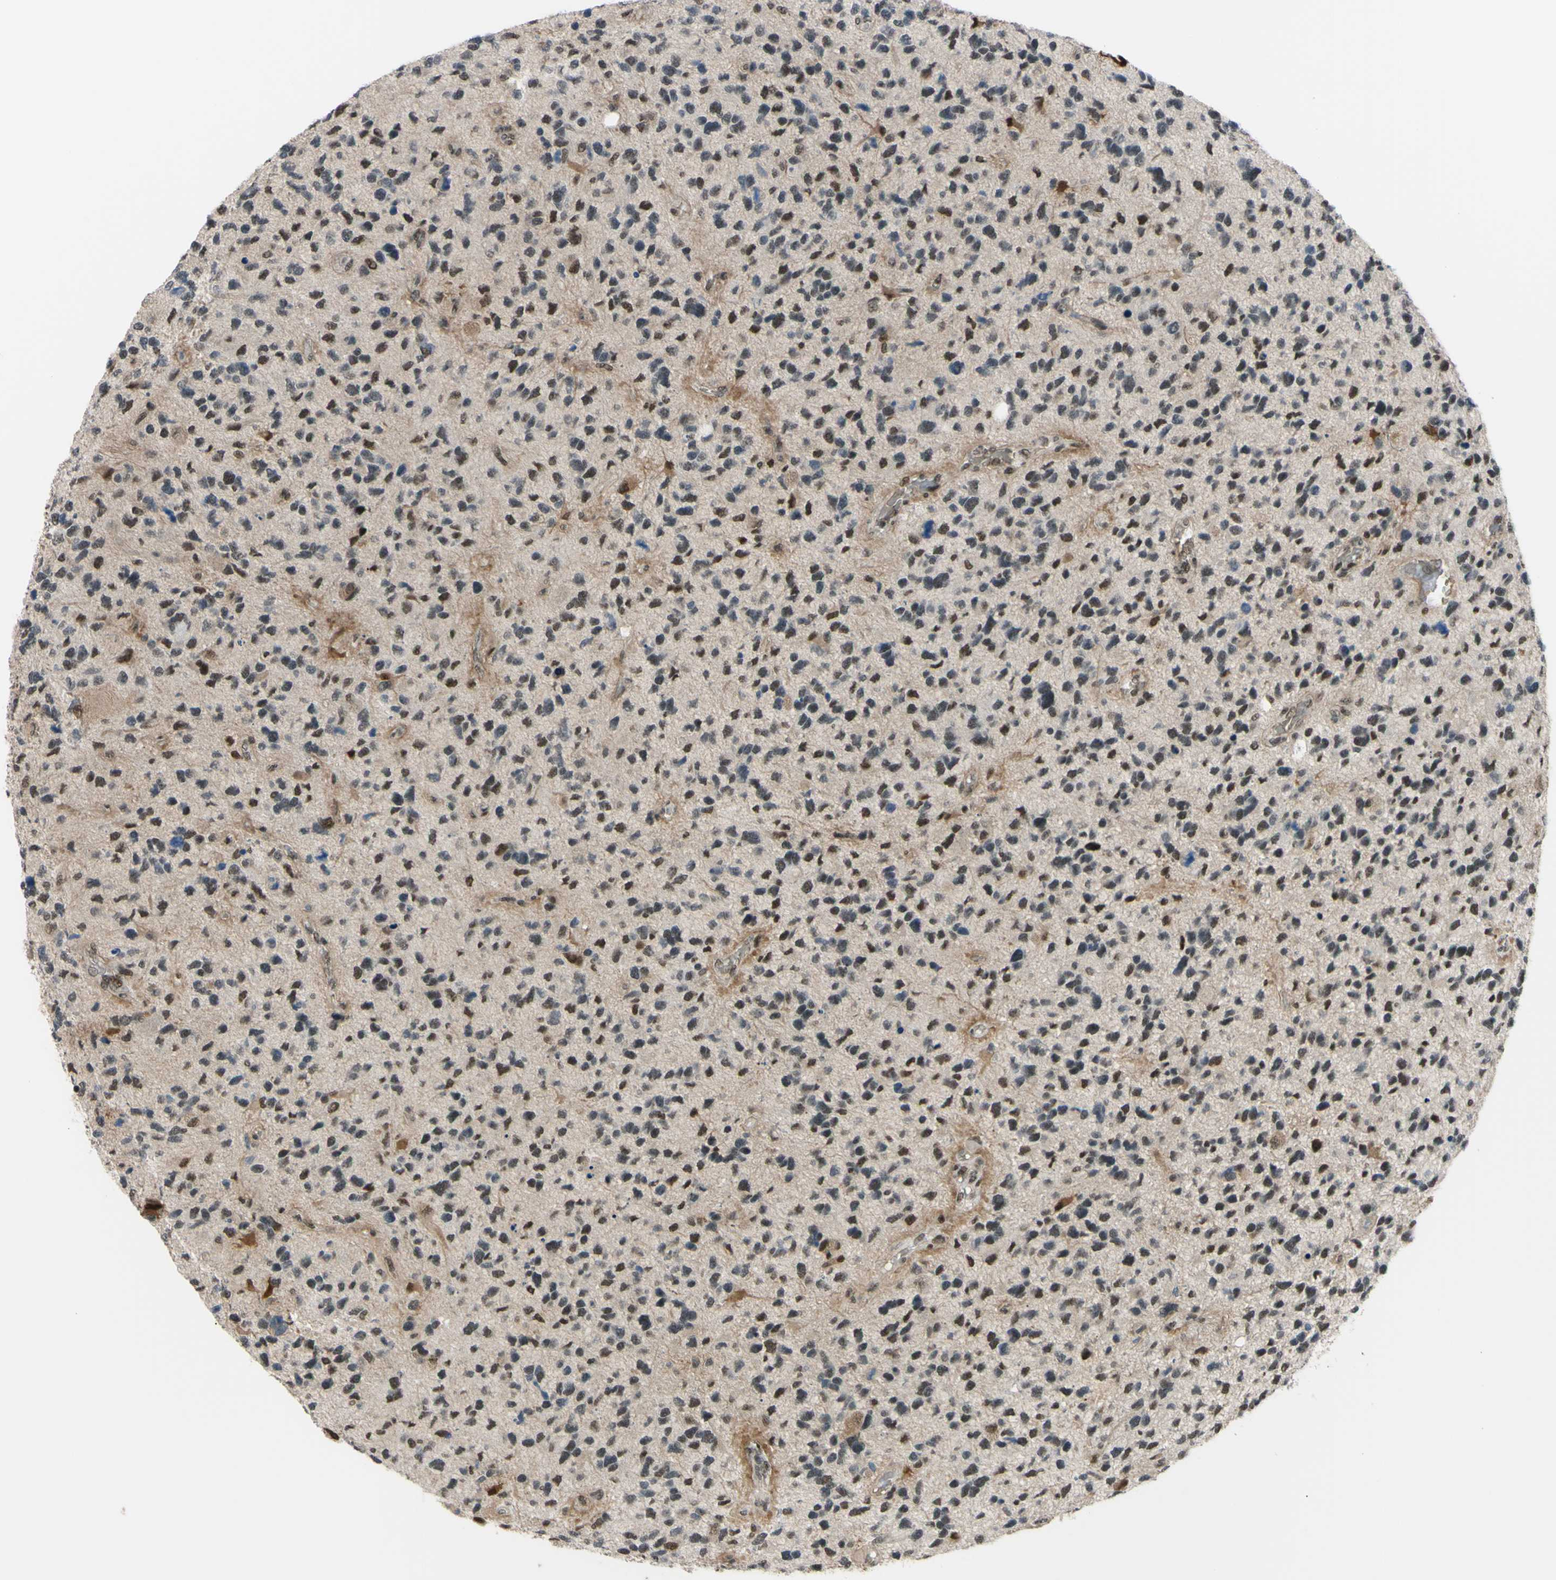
{"staining": {"intensity": "moderate", "quantity": "25%-75%", "location": "cytoplasmic/membranous,nuclear"}, "tissue": "glioma", "cell_type": "Tumor cells", "image_type": "cancer", "snomed": [{"axis": "morphology", "description": "Glioma, malignant, High grade"}, {"axis": "topography", "description": "Brain"}], "caption": "A micrograph showing moderate cytoplasmic/membranous and nuclear positivity in approximately 25%-75% of tumor cells in malignant high-grade glioma, as visualized by brown immunohistochemical staining.", "gene": "THAP12", "patient": {"sex": "female", "age": 58}}